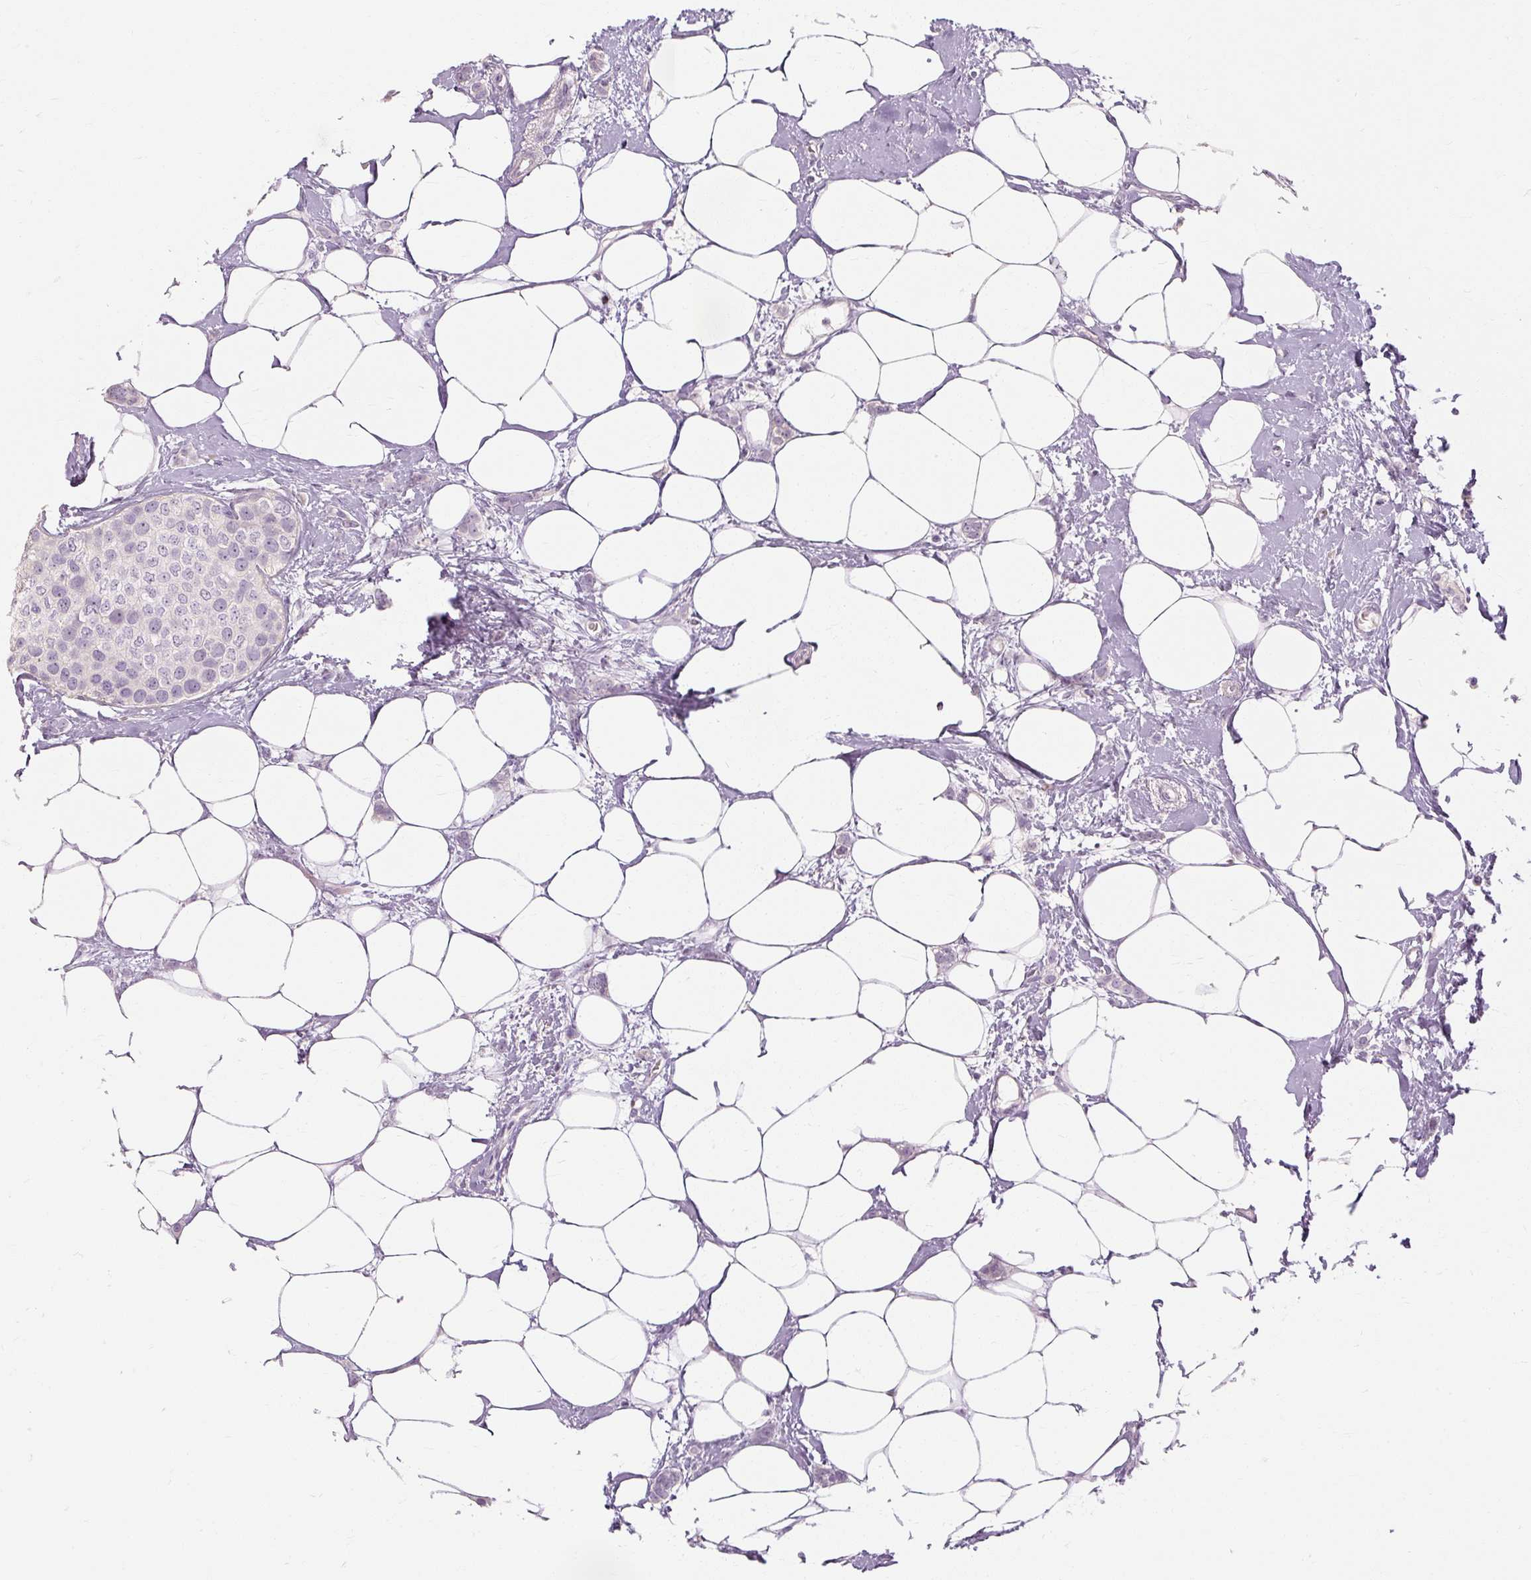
{"staining": {"intensity": "negative", "quantity": "none", "location": "none"}, "tissue": "breast cancer", "cell_type": "Tumor cells", "image_type": "cancer", "snomed": [{"axis": "morphology", "description": "Duct carcinoma"}, {"axis": "topography", "description": "Breast"}], "caption": "Immunohistochemistry (IHC) of human intraductal carcinoma (breast) reveals no expression in tumor cells.", "gene": "CAPN3", "patient": {"sex": "female", "age": 72}}